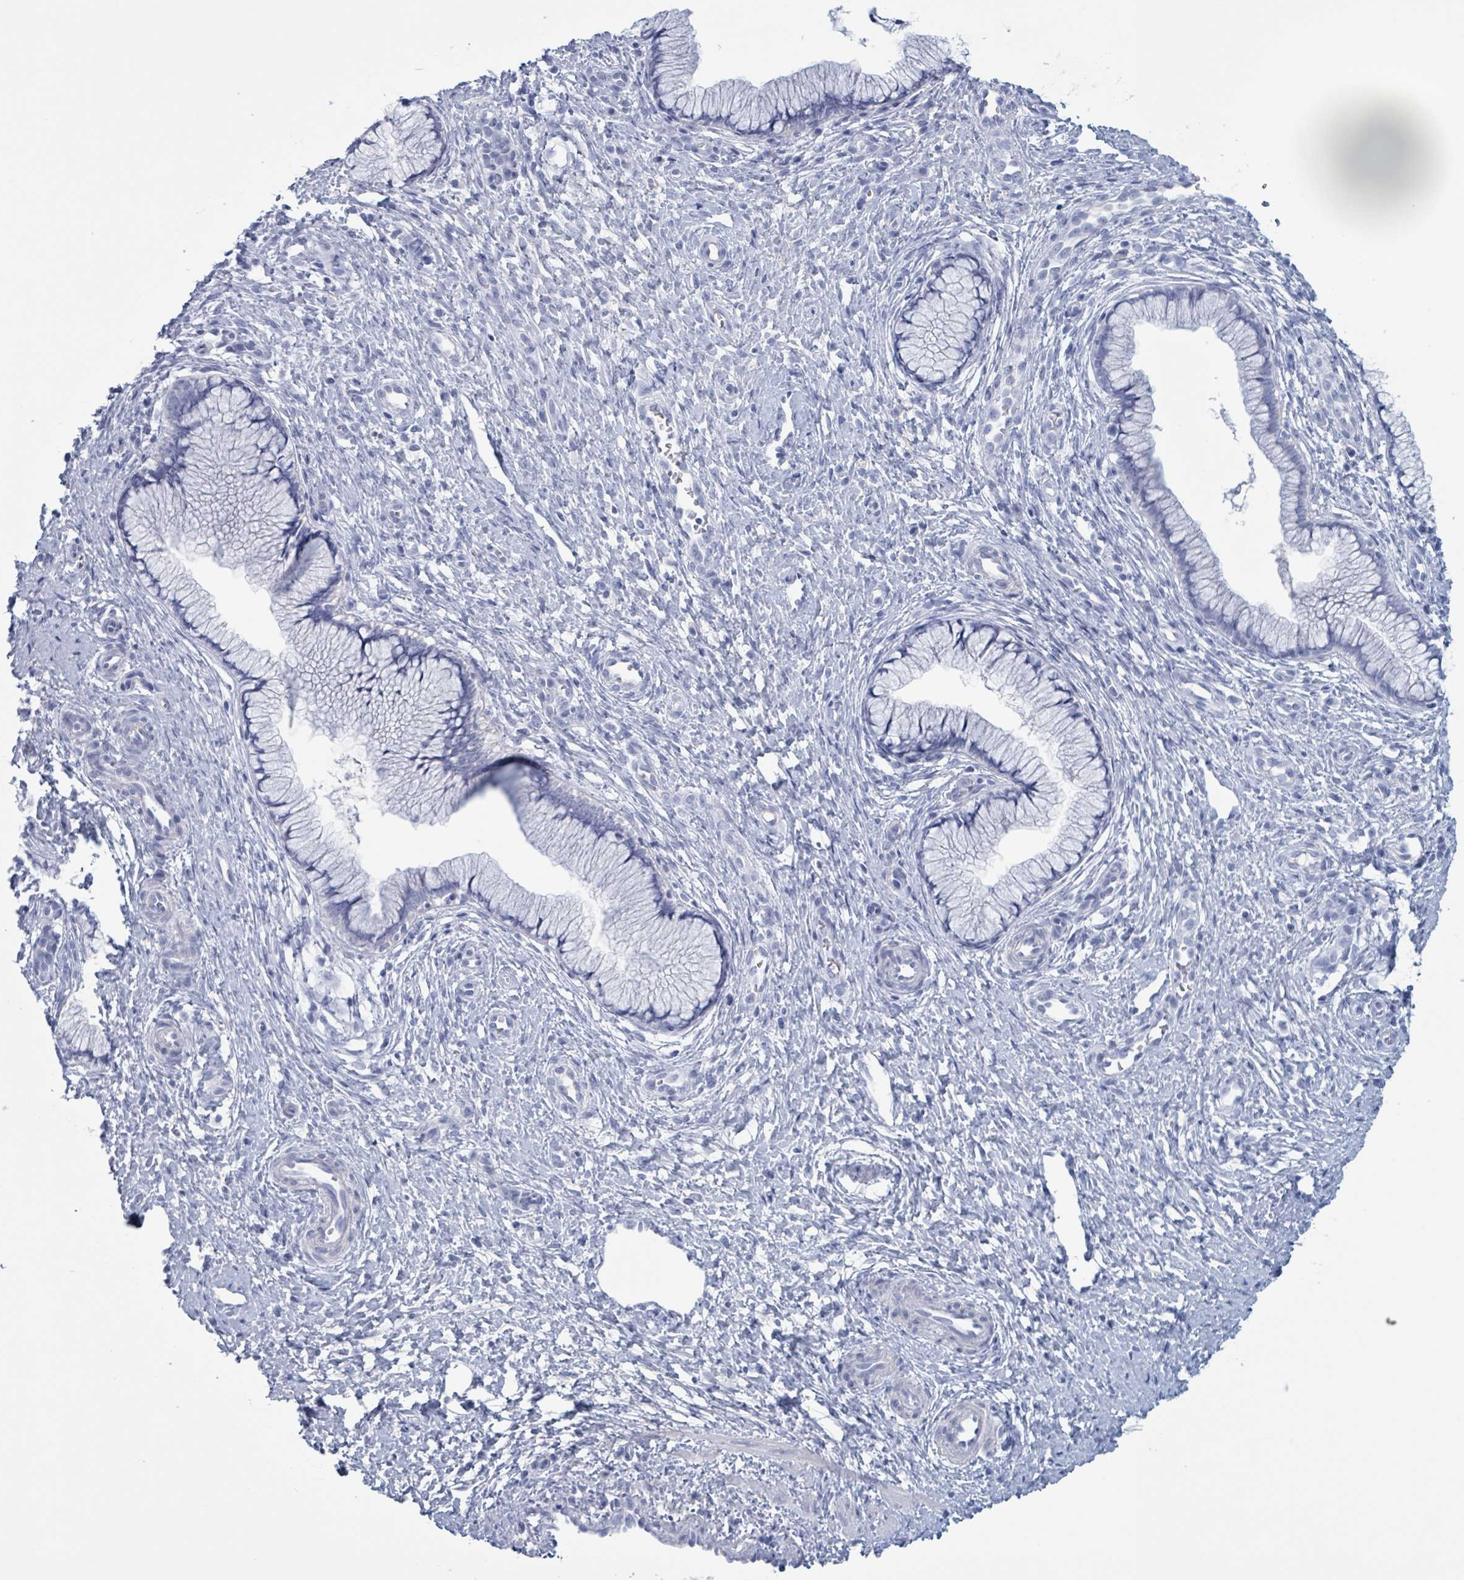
{"staining": {"intensity": "negative", "quantity": "none", "location": "none"}, "tissue": "cervix", "cell_type": "Glandular cells", "image_type": "normal", "snomed": [{"axis": "morphology", "description": "Normal tissue, NOS"}, {"axis": "topography", "description": "Cervix"}], "caption": "High power microscopy micrograph of an immunohistochemistry (IHC) photomicrograph of benign cervix, revealing no significant staining in glandular cells.", "gene": "KLK4", "patient": {"sex": "female", "age": 36}}